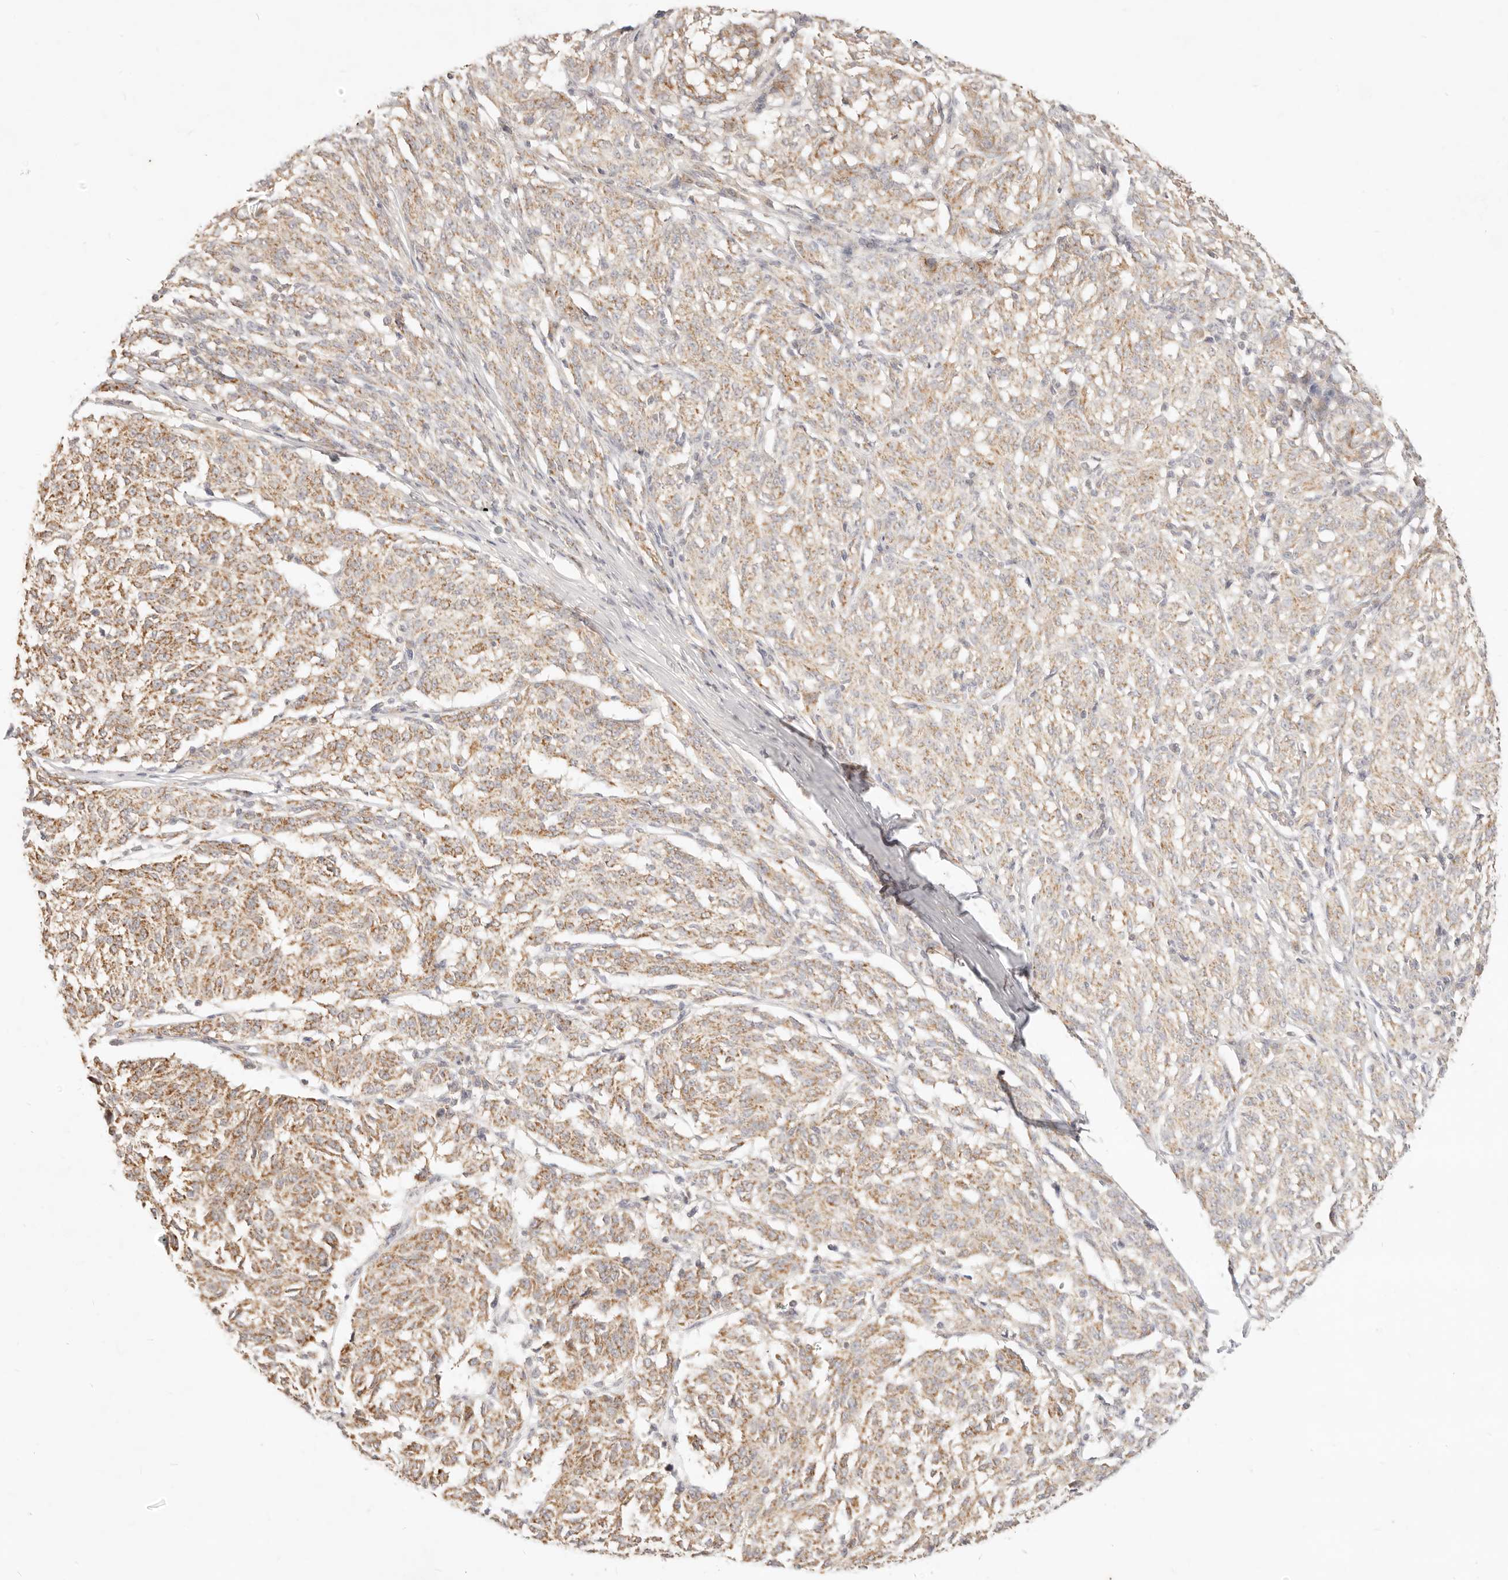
{"staining": {"intensity": "moderate", "quantity": ">75%", "location": "cytoplasmic/membranous"}, "tissue": "melanoma", "cell_type": "Tumor cells", "image_type": "cancer", "snomed": [{"axis": "morphology", "description": "Malignant melanoma, NOS"}, {"axis": "topography", "description": "Skin"}], "caption": "Protein analysis of melanoma tissue reveals moderate cytoplasmic/membranous expression in approximately >75% of tumor cells.", "gene": "RUBCNL", "patient": {"sex": "female", "age": 72}}